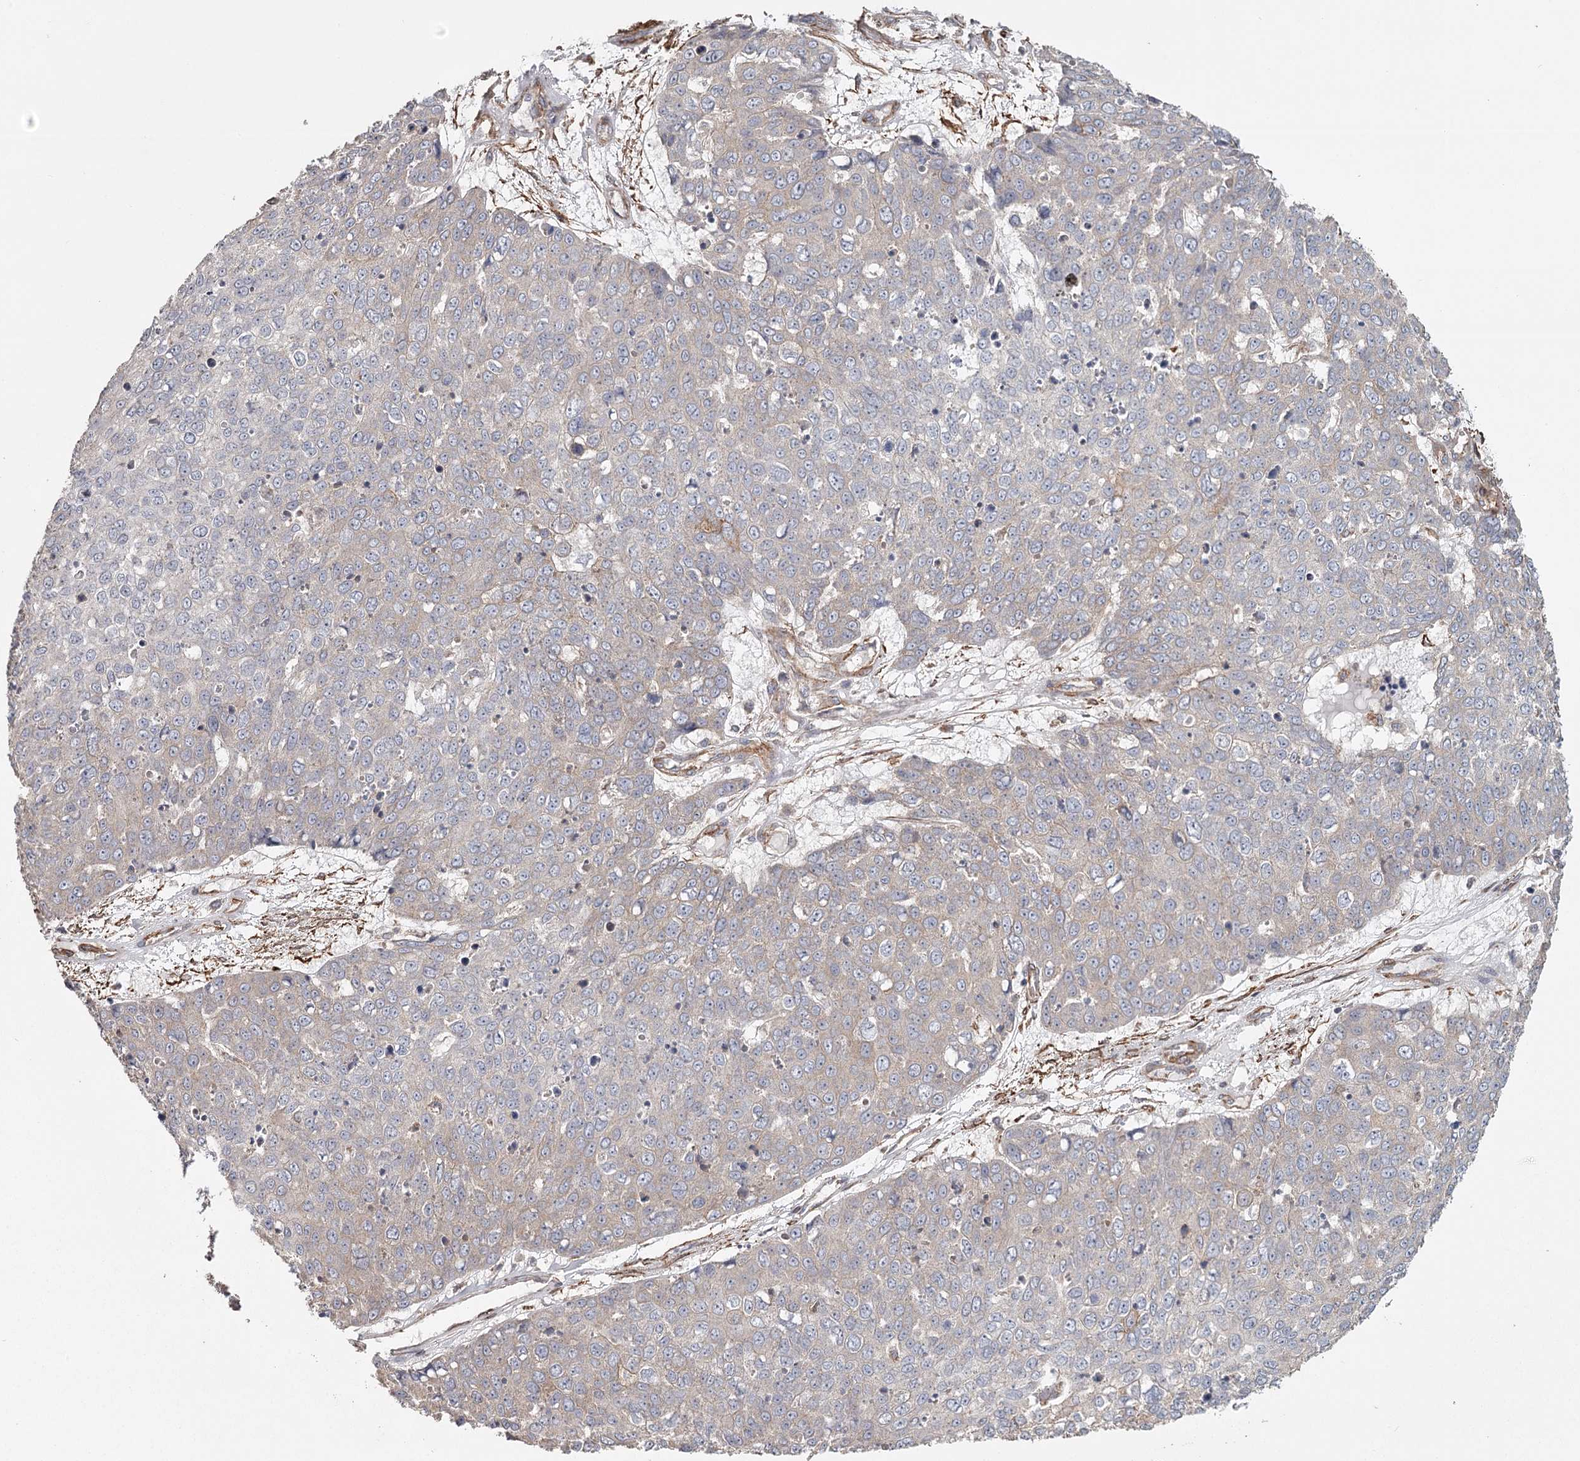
{"staining": {"intensity": "negative", "quantity": "none", "location": "none"}, "tissue": "skin cancer", "cell_type": "Tumor cells", "image_type": "cancer", "snomed": [{"axis": "morphology", "description": "Squamous cell carcinoma, NOS"}, {"axis": "topography", "description": "Skin"}], "caption": "Immunohistochemistry (IHC) of human squamous cell carcinoma (skin) displays no positivity in tumor cells.", "gene": "DHRS9", "patient": {"sex": "female", "age": 44}}